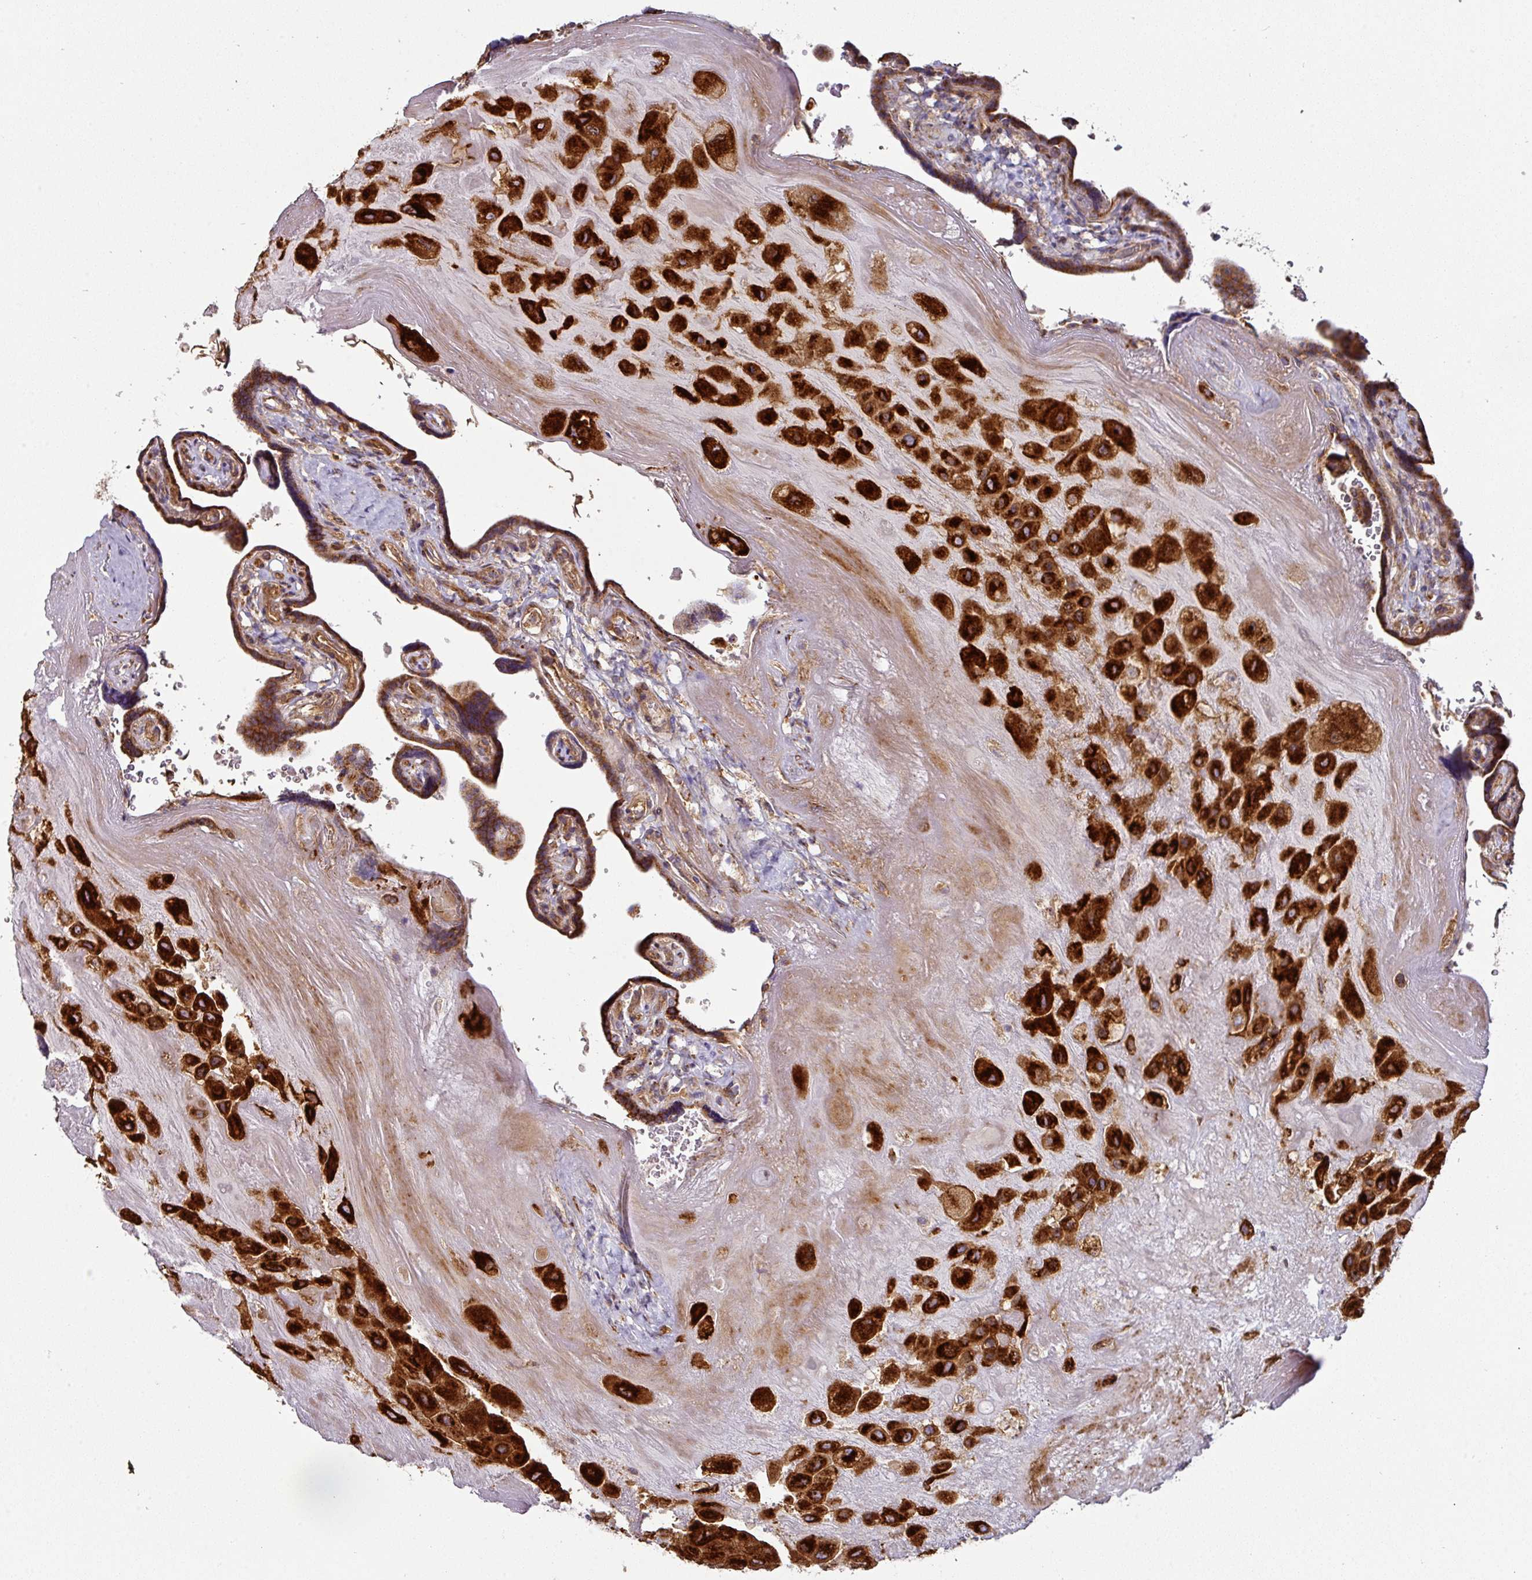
{"staining": {"intensity": "strong", "quantity": ">75%", "location": "cytoplasmic/membranous"}, "tissue": "placenta", "cell_type": "Decidual cells", "image_type": "normal", "snomed": [{"axis": "morphology", "description": "Normal tissue, NOS"}, {"axis": "topography", "description": "Placenta"}], "caption": "A micrograph of placenta stained for a protein exhibits strong cytoplasmic/membranous brown staining in decidual cells.", "gene": "CASP2", "patient": {"sex": "female", "age": 32}}